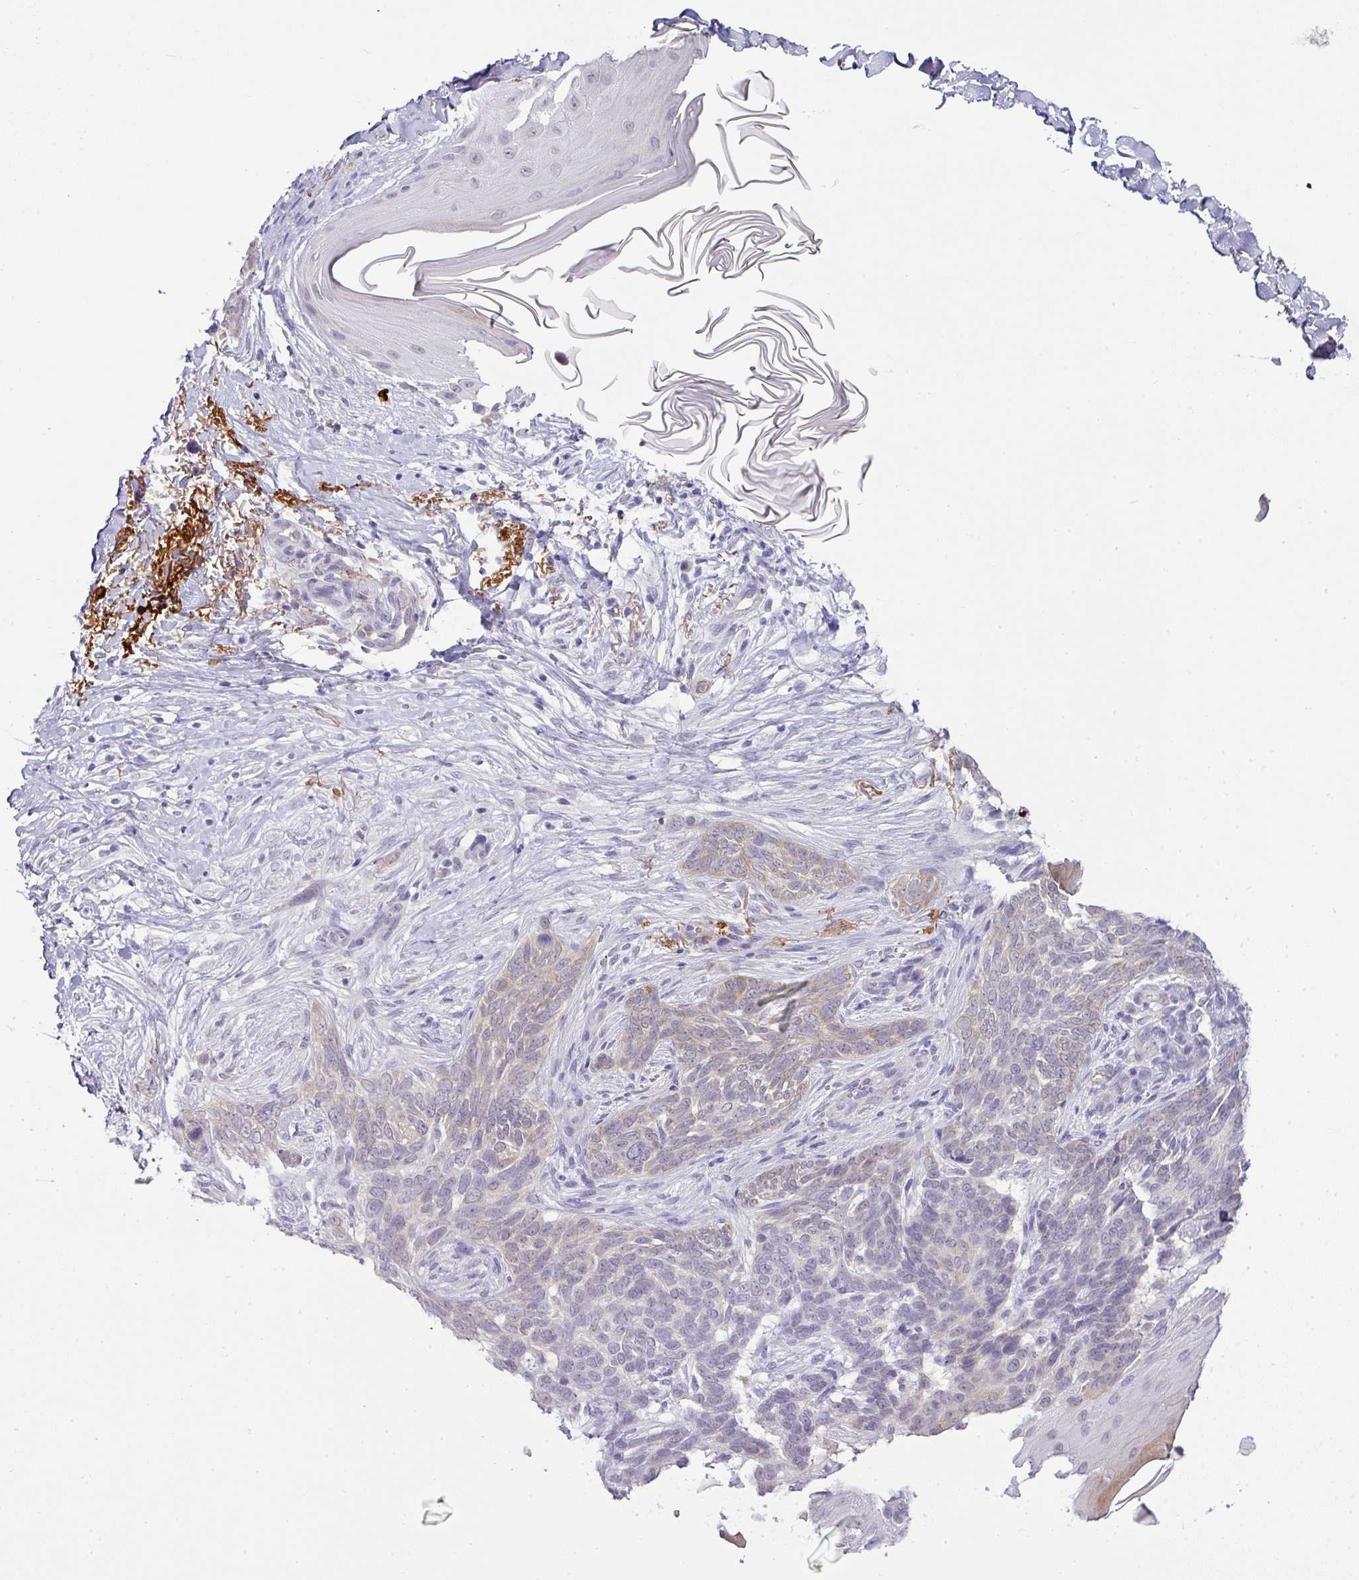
{"staining": {"intensity": "weak", "quantity": "25%-75%", "location": "cytoplasmic/membranous"}, "tissue": "skin cancer", "cell_type": "Tumor cells", "image_type": "cancer", "snomed": [{"axis": "morphology", "description": "Normal tissue, NOS"}, {"axis": "morphology", "description": "Basal cell carcinoma"}, {"axis": "topography", "description": "Skin"}], "caption": "Immunohistochemical staining of human basal cell carcinoma (skin) reveals weak cytoplasmic/membranous protein expression in about 25%-75% of tumor cells.", "gene": "FGF17", "patient": {"sex": "female", "age": 67}}